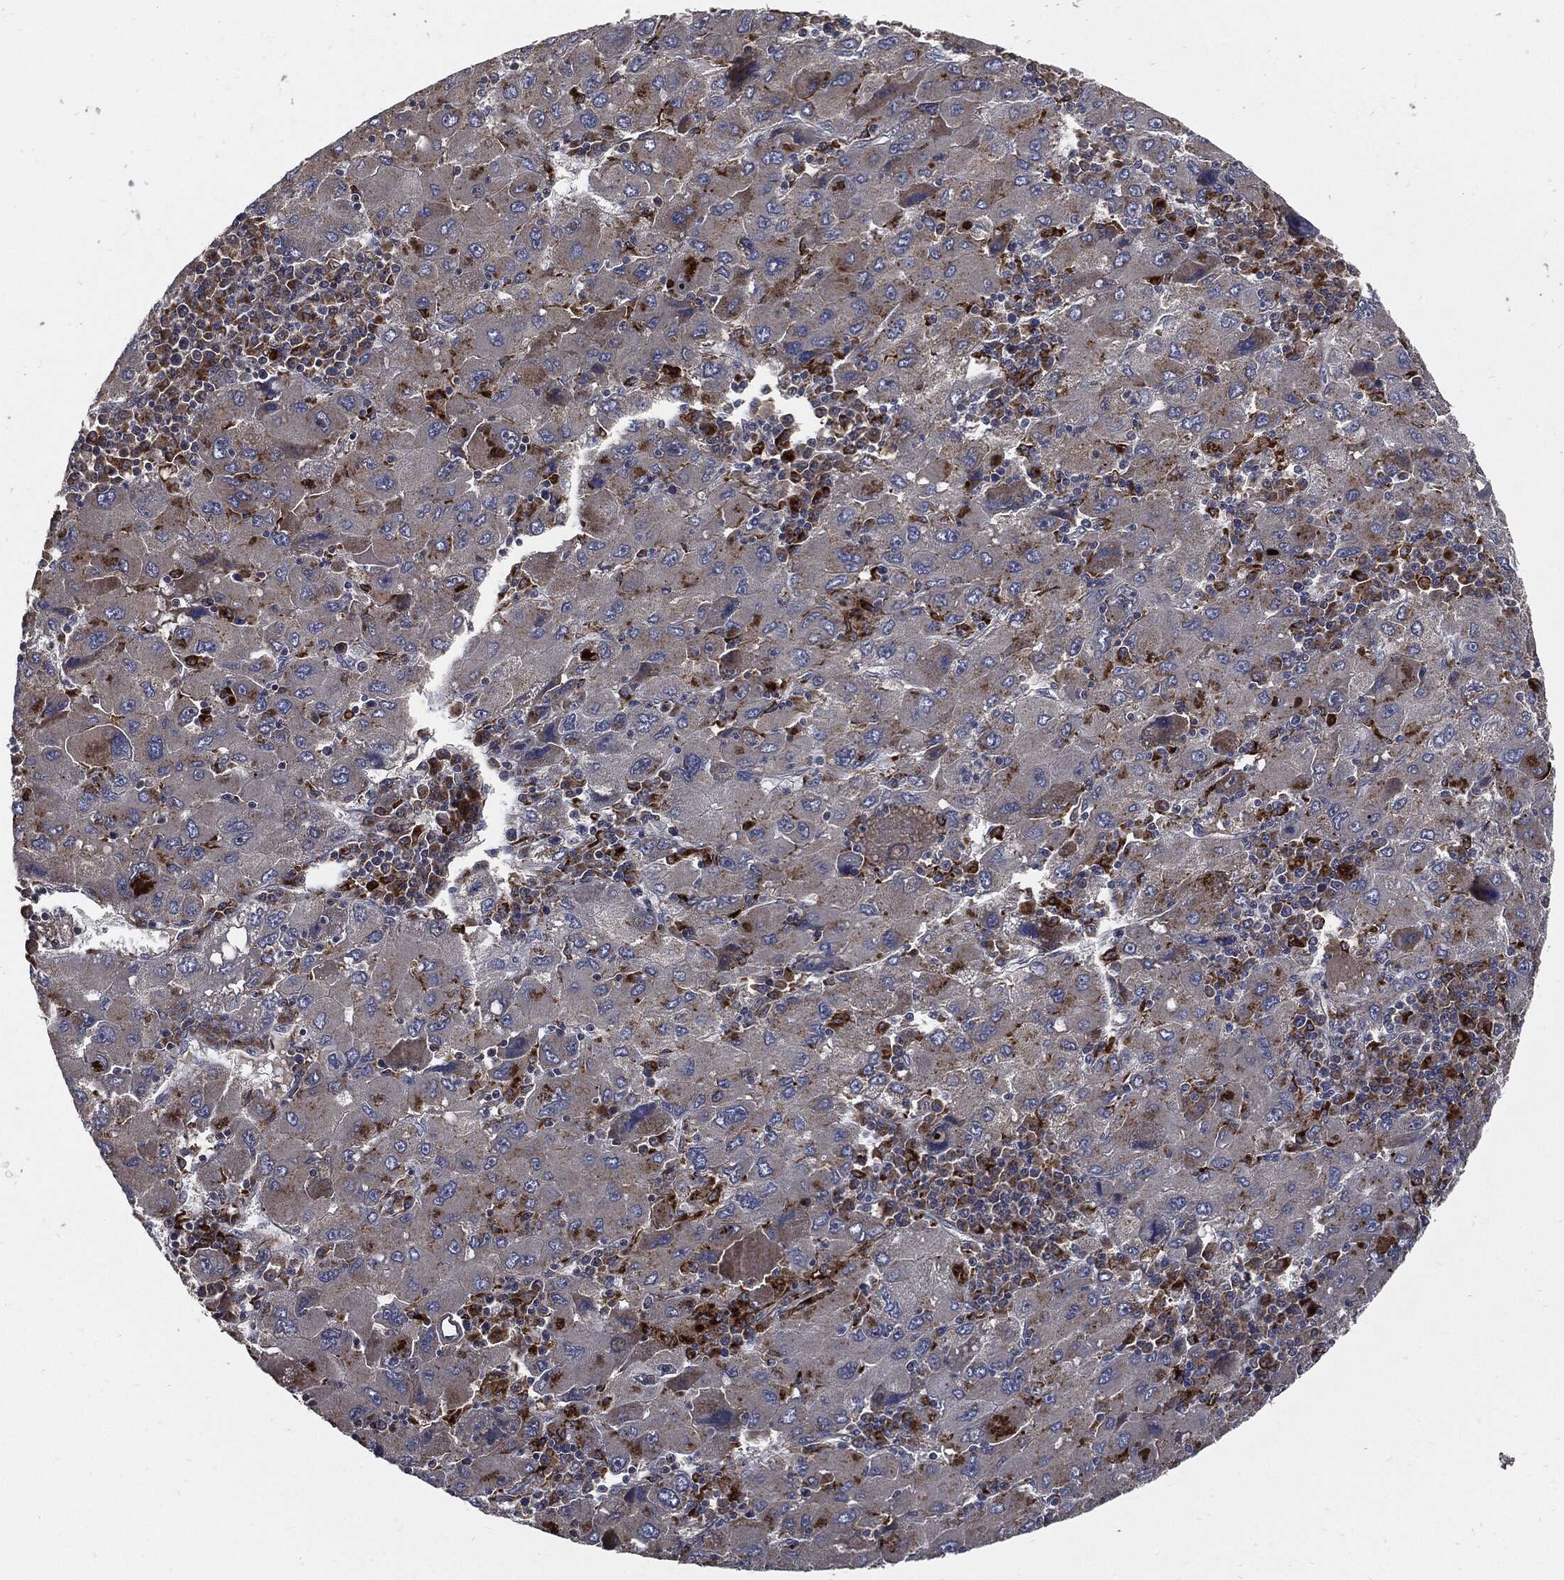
{"staining": {"intensity": "moderate", "quantity": "<25%", "location": "cytoplasmic/membranous"}, "tissue": "liver cancer", "cell_type": "Tumor cells", "image_type": "cancer", "snomed": [{"axis": "morphology", "description": "Carcinoma, Hepatocellular, NOS"}, {"axis": "topography", "description": "Liver"}], "caption": "Liver cancer tissue reveals moderate cytoplasmic/membranous expression in about <25% of tumor cells, visualized by immunohistochemistry. (brown staining indicates protein expression, while blue staining denotes nuclei).", "gene": "SLC31A2", "patient": {"sex": "male", "age": 75}}